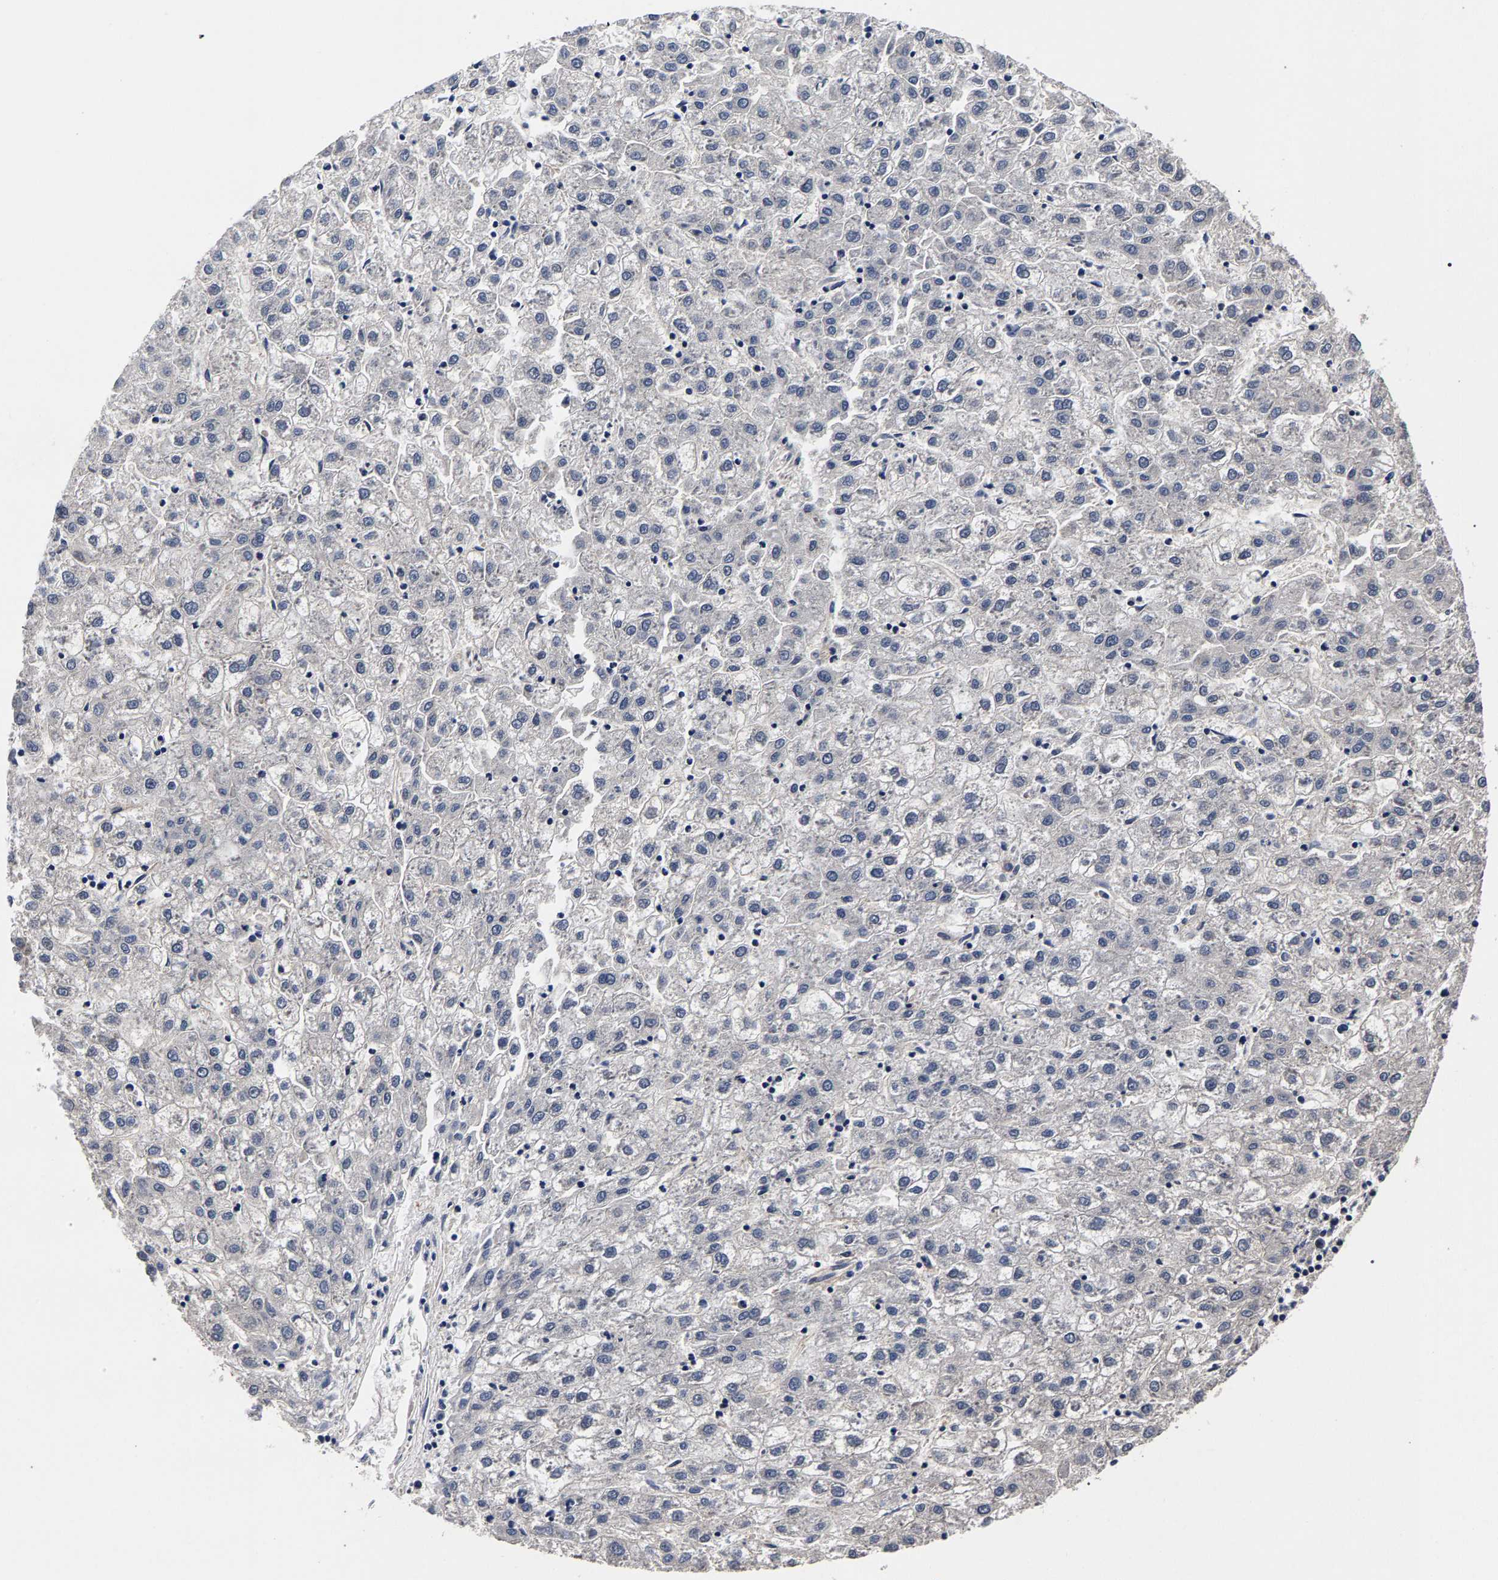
{"staining": {"intensity": "negative", "quantity": "none", "location": "none"}, "tissue": "liver cancer", "cell_type": "Tumor cells", "image_type": "cancer", "snomed": [{"axis": "morphology", "description": "Carcinoma, Hepatocellular, NOS"}, {"axis": "topography", "description": "Liver"}], "caption": "Micrograph shows no significant protein positivity in tumor cells of liver cancer.", "gene": "MARCHF7", "patient": {"sex": "male", "age": 72}}